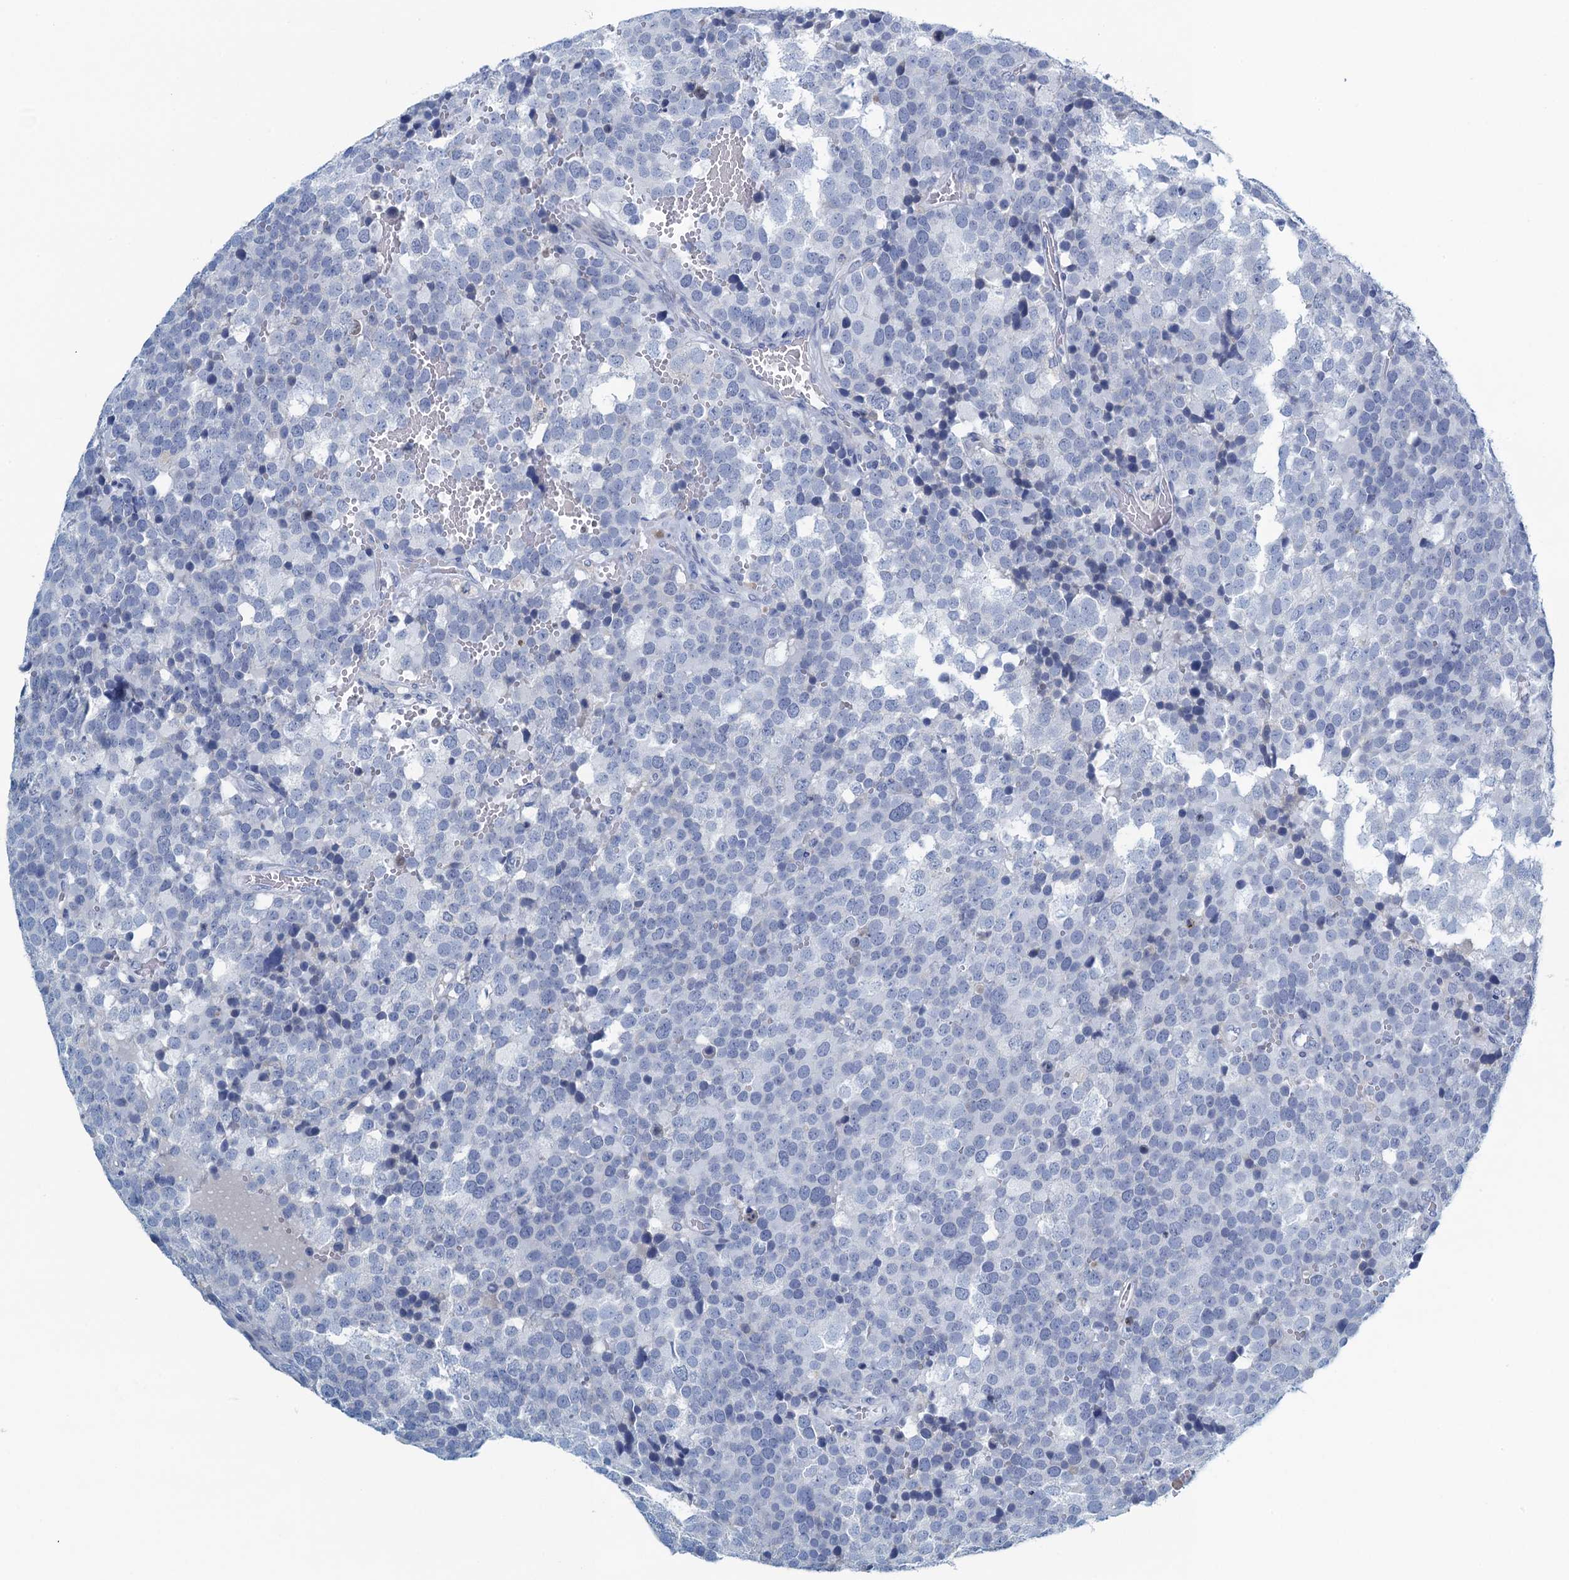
{"staining": {"intensity": "negative", "quantity": "none", "location": "none"}, "tissue": "testis cancer", "cell_type": "Tumor cells", "image_type": "cancer", "snomed": [{"axis": "morphology", "description": "Seminoma, NOS"}, {"axis": "topography", "description": "Testis"}], "caption": "Tumor cells are negative for brown protein staining in testis seminoma. (Stains: DAB immunohistochemistry with hematoxylin counter stain, Microscopy: brightfield microscopy at high magnification).", "gene": "C10orf88", "patient": {"sex": "male", "age": 71}}